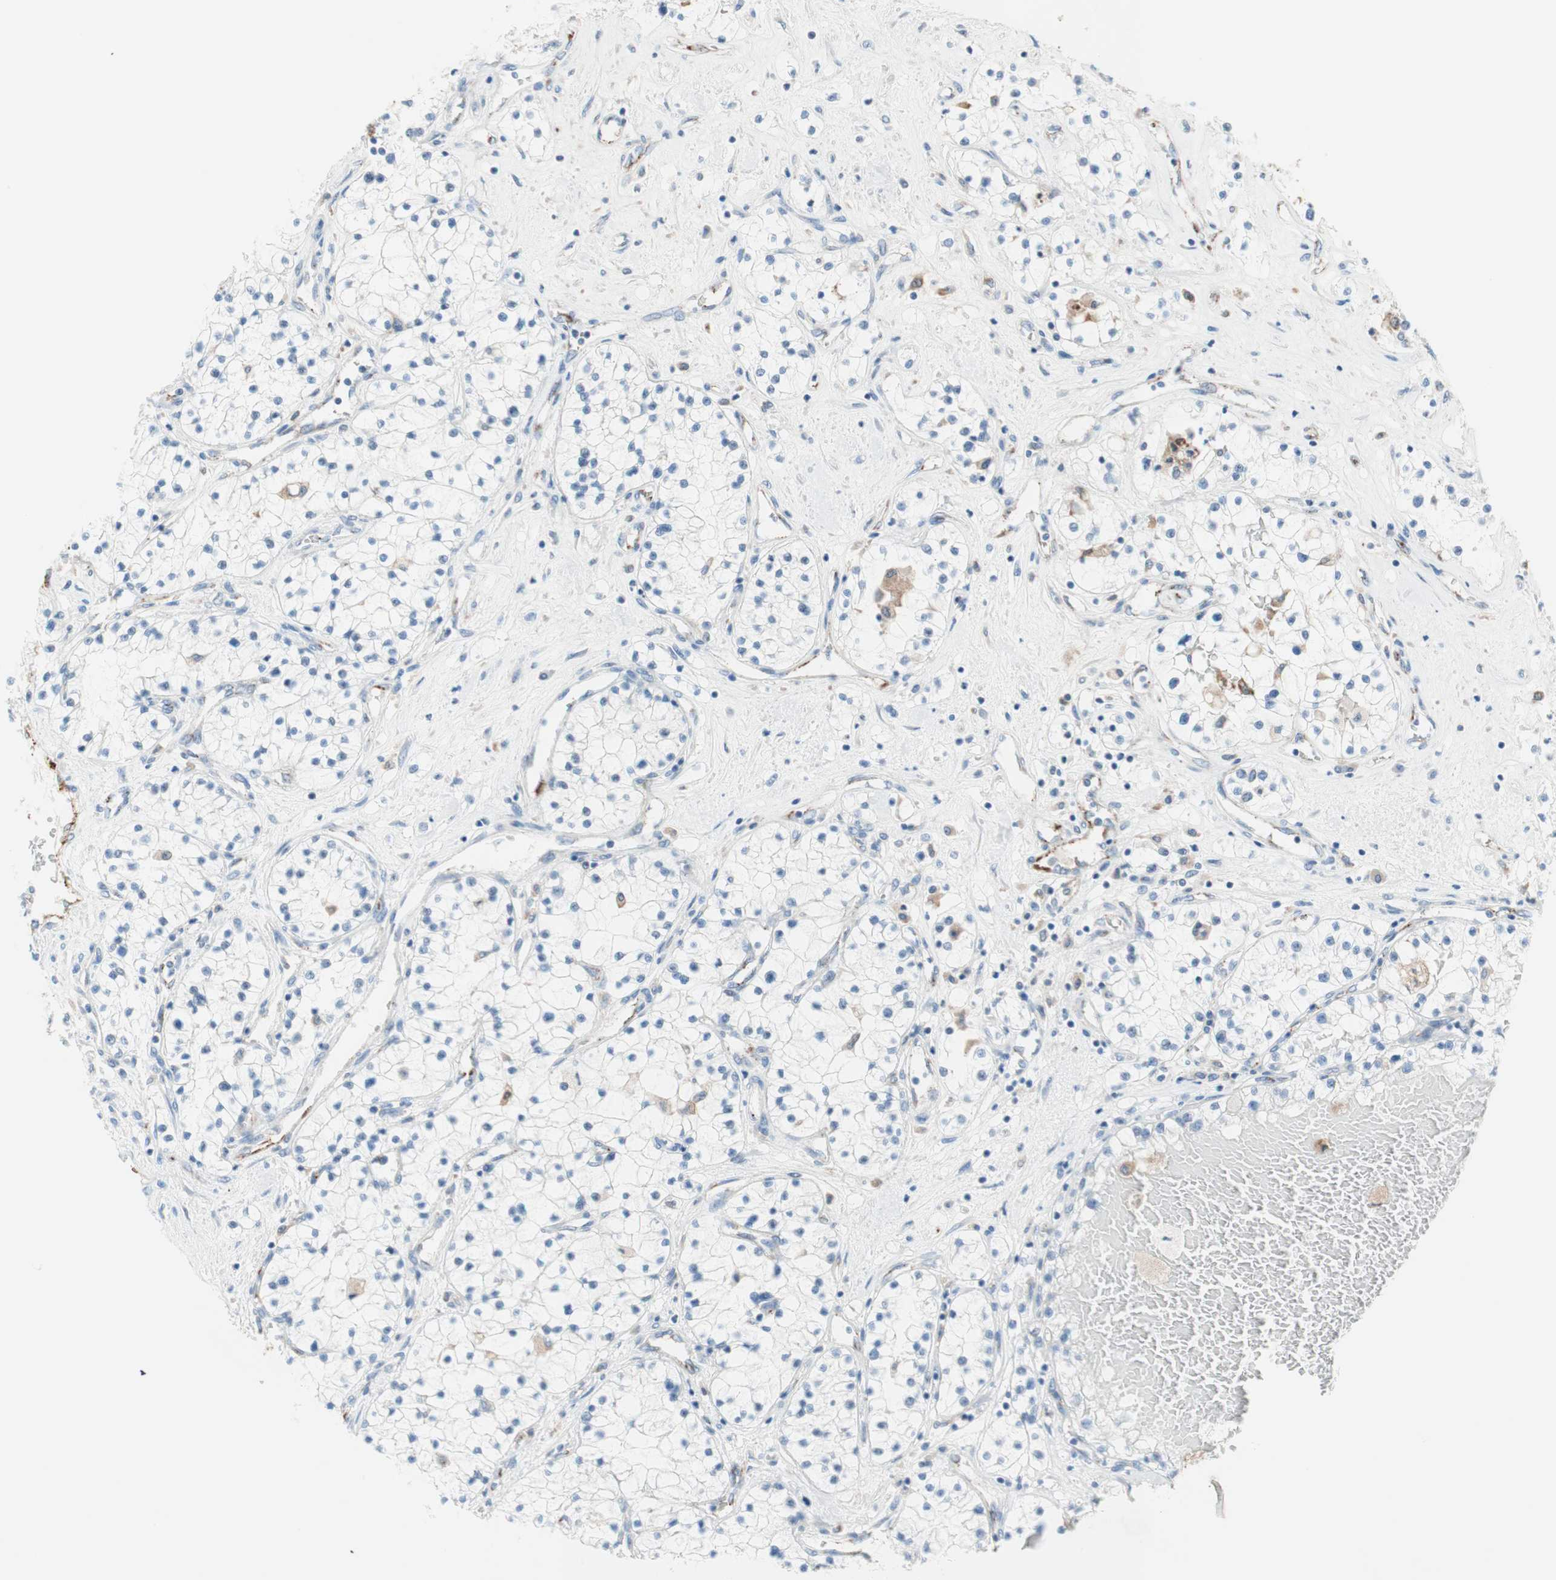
{"staining": {"intensity": "negative", "quantity": "none", "location": "none"}, "tissue": "renal cancer", "cell_type": "Tumor cells", "image_type": "cancer", "snomed": [{"axis": "morphology", "description": "Adenocarcinoma, NOS"}, {"axis": "topography", "description": "Kidney"}], "caption": "Tumor cells are negative for protein expression in human renal cancer (adenocarcinoma).", "gene": "GLUL", "patient": {"sex": "male", "age": 68}}